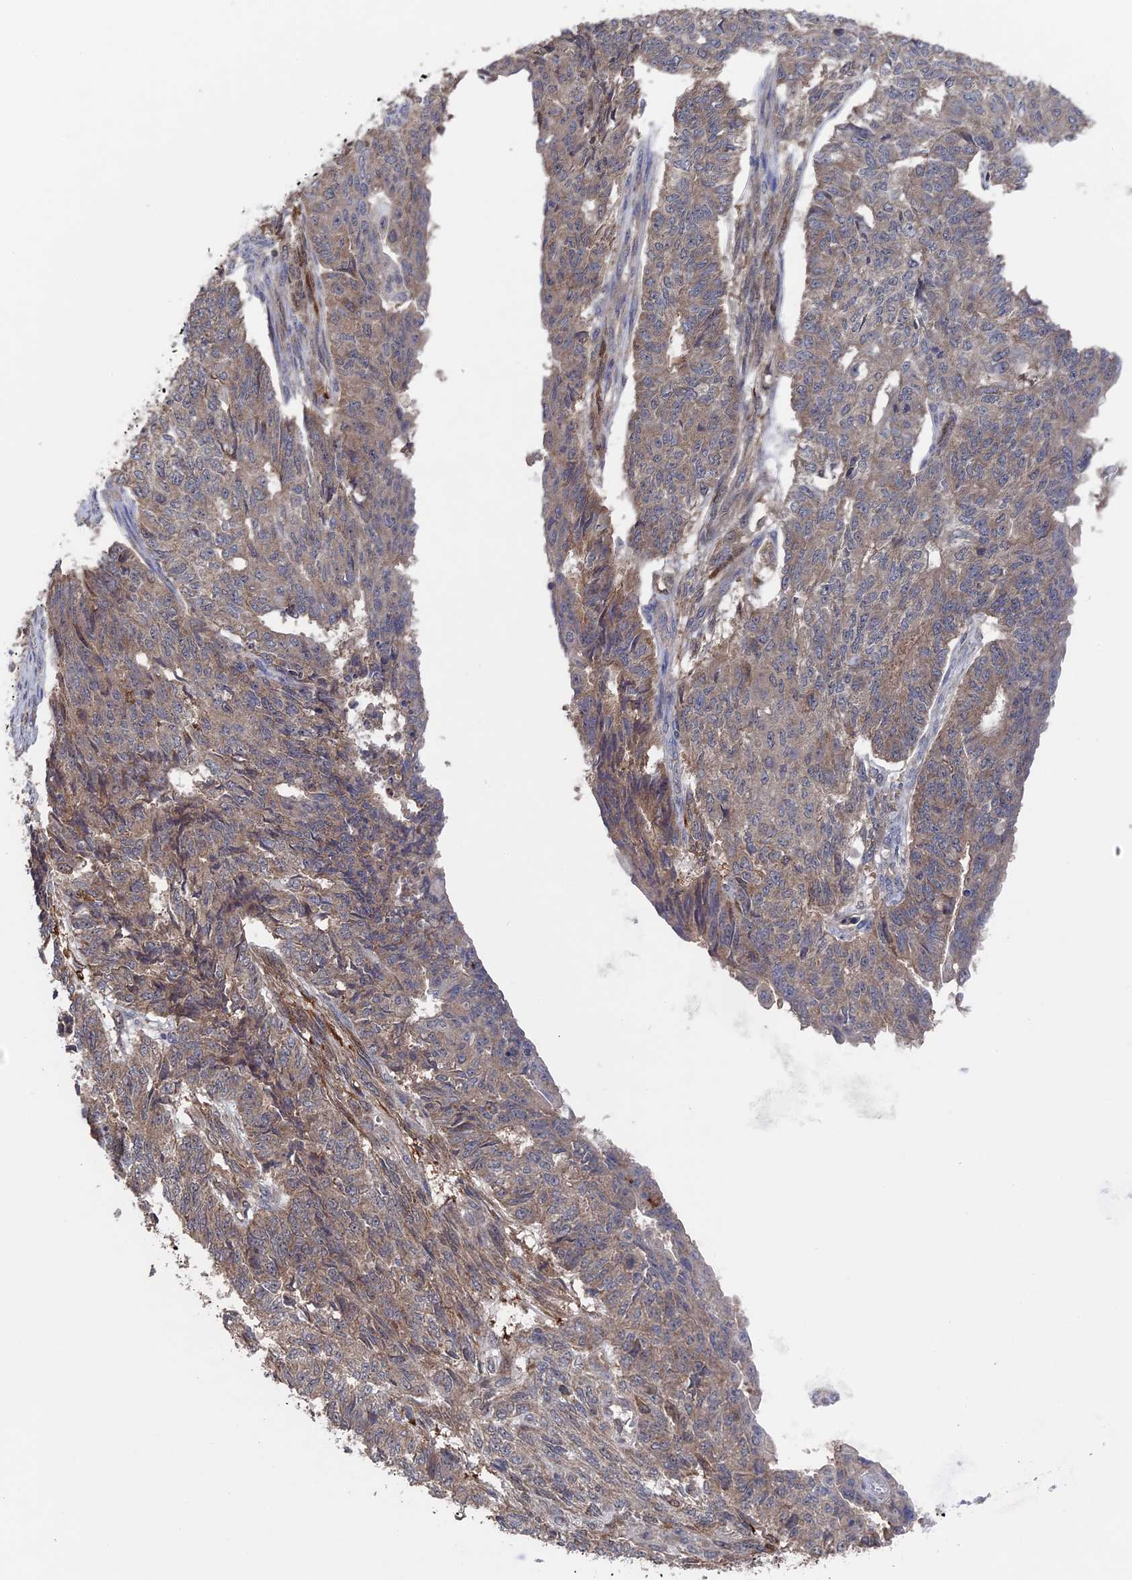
{"staining": {"intensity": "negative", "quantity": "none", "location": "none"}, "tissue": "endometrial cancer", "cell_type": "Tumor cells", "image_type": "cancer", "snomed": [{"axis": "morphology", "description": "Adenocarcinoma, NOS"}, {"axis": "topography", "description": "Endometrium"}], "caption": "Immunohistochemistry image of neoplastic tissue: endometrial cancer stained with DAB displays no significant protein expression in tumor cells. The staining is performed using DAB brown chromogen with nuclei counter-stained in using hematoxylin.", "gene": "RAB15", "patient": {"sex": "female", "age": 32}}